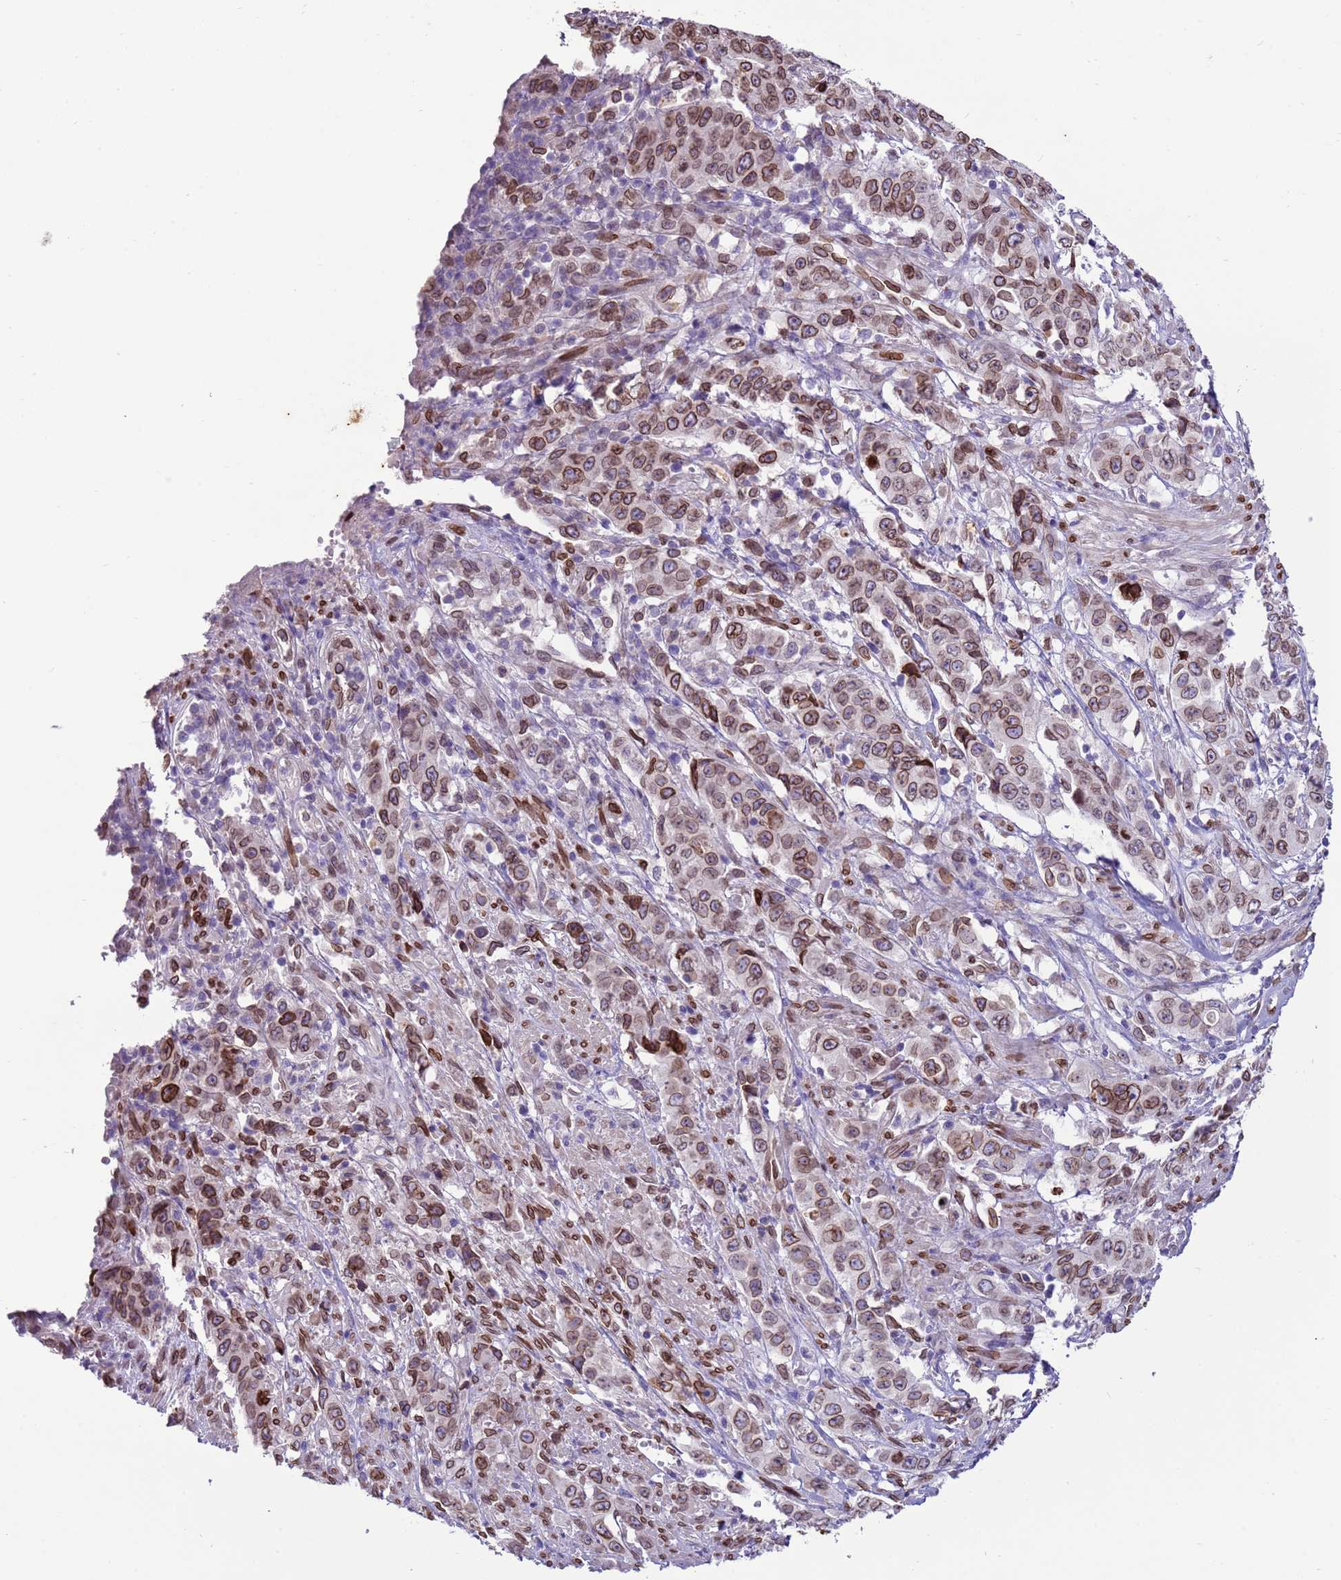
{"staining": {"intensity": "moderate", "quantity": ">75%", "location": "cytoplasmic/membranous,nuclear"}, "tissue": "stomach cancer", "cell_type": "Tumor cells", "image_type": "cancer", "snomed": [{"axis": "morphology", "description": "Adenocarcinoma, NOS"}, {"axis": "topography", "description": "Stomach, upper"}], "caption": "Human stomach adenocarcinoma stained for a protein (brown) shows moderate cytoplasmic/membranous and nuclear positive staining in about >75% of tumor cells.", "gene": "TMEM47", "patient": {"sex": "male", "age": 62}}